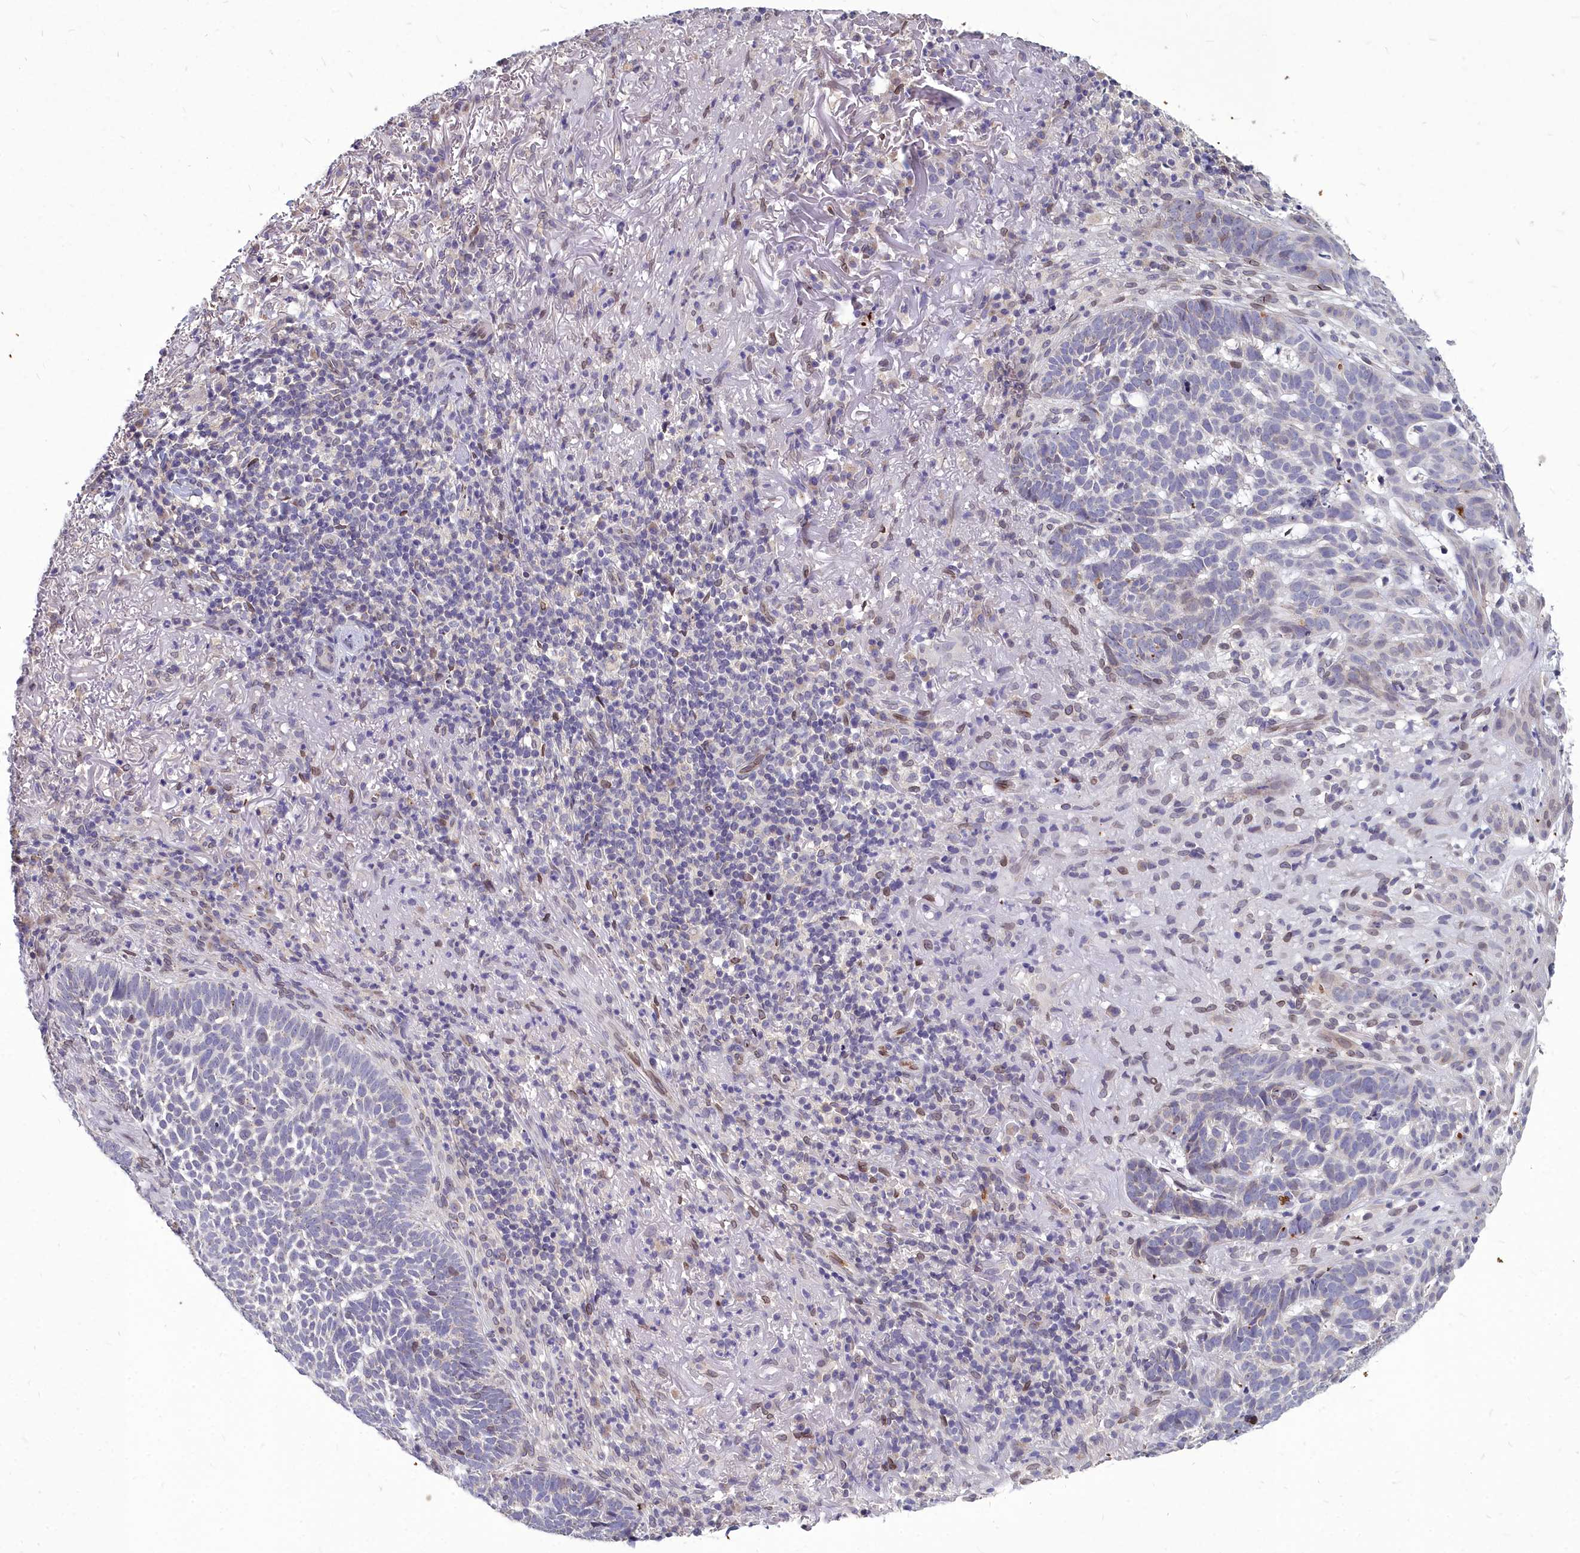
{"staining": {"intensity": "negative", "quantity": "none", "location": "none"}, "tissue": "skin cancer", "cell_type": "Tumor cells", "image_type": "cancer", "snomed": [{"axis": "morphology", "description": "Basal cell carcinoma"}, {"axis": "topography", "description": "Skin"}], "caption": "DAB immunohistochemical staining of skin cancer demonstrates no significant positivity in tumor cells.", "gene": "NOXA1", "patient": {"sex": "female", "age": 78}}